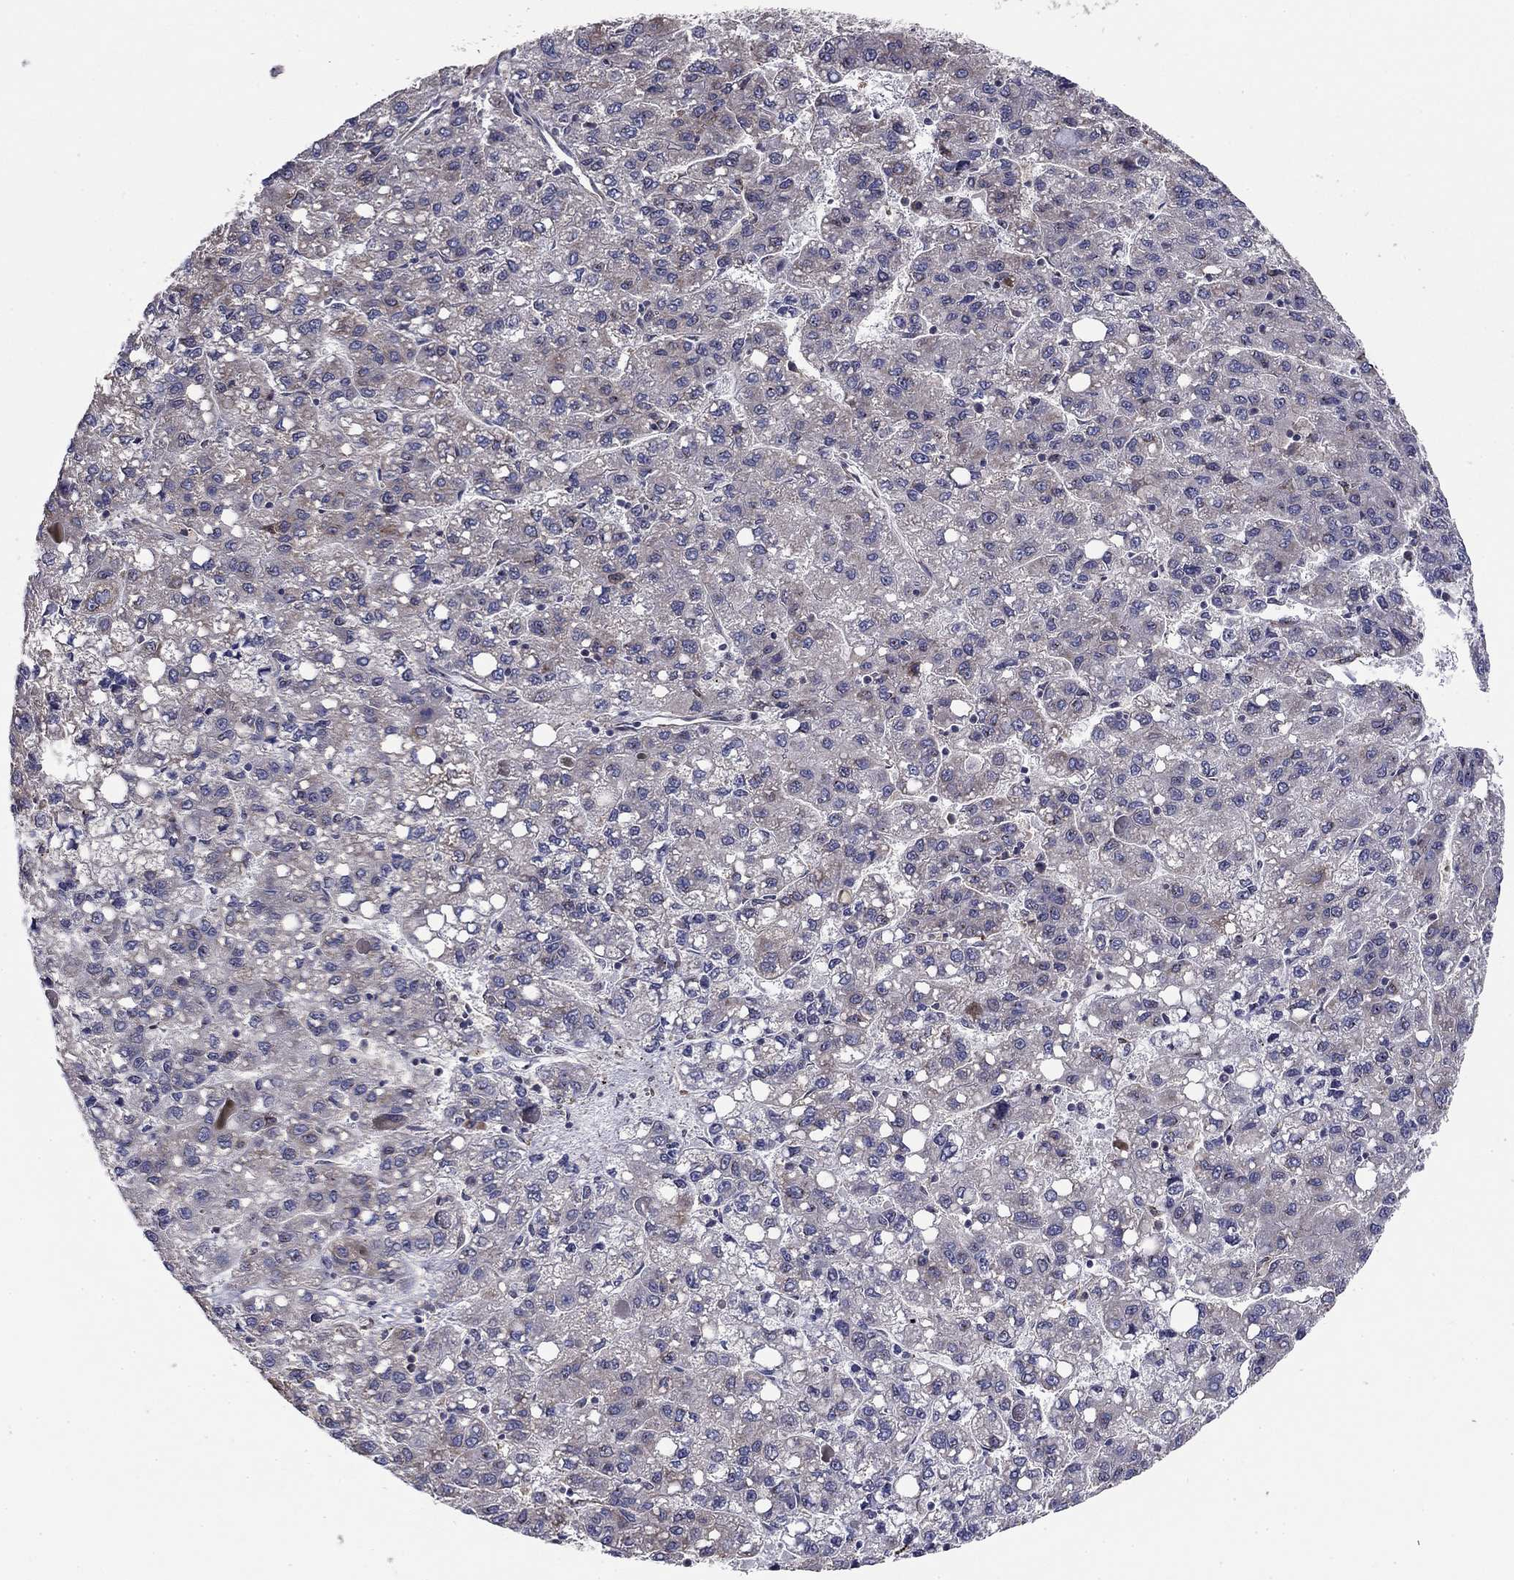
{"staining": {"intensity": "negative", "quantity": "none", "location": "none"}, "tissue": "liver cancer", "cell_type": "Tumor cells", "image_type": "cancer", "snomed": [{"axis": "morphology", "description": "Carcinoma, Hepatocellular, NOS"}, {"axis": "topography", "description": "Liver"}], "caption": "Tumor cells show no significant protein staining in liver cancer. (Immunohistochemistry (ihc), brightfield microscopy, high magnification).", "gene": "NKIRAS1", "patient": {"sex": "female", "age": 82}}